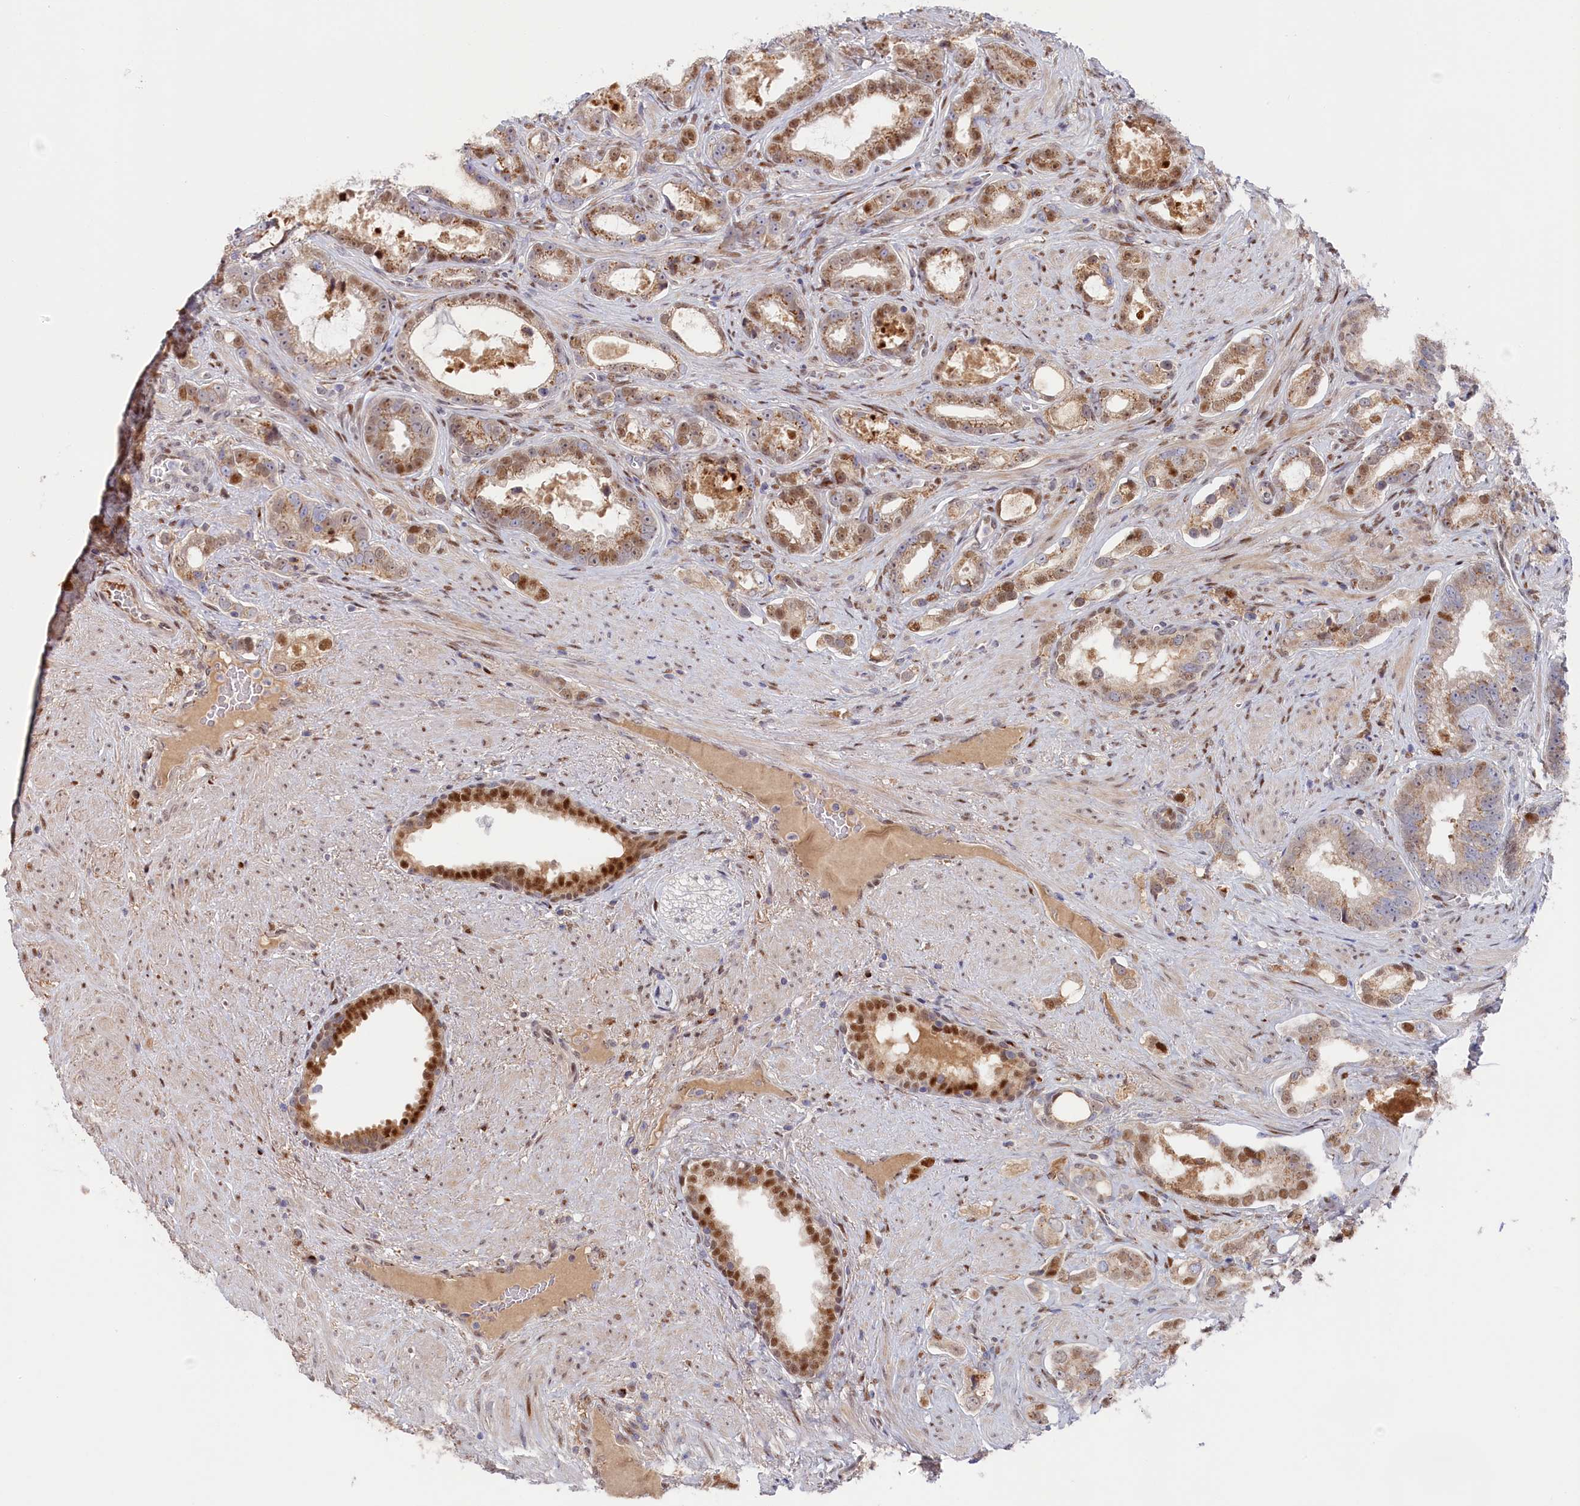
{"staining": {"intensity": "moderate", "quantity": "<25%", "location": "cytoplasmic/membranous,nuclear"}, "tissue": "prostate cancer", "cell_type": "Tumor cells", "image_type": "cancer", "snomed": [{"axis": "morphology", "description": "Adenocarcinoma, High grade"}, {"axis": "topography", "description": "Prostate"}], "caption": "Prostate high-grade adenocarcinoma was stained to show a protein in brown. There is low levels of moderate cytoplasmic/membranous and nuclear staining in about <25% of tumor cells. (Stains: DAB in brown, nuclei in blue, Microscopy: brightfield microscopy at high magnification).", "gene": "CHST12", "patient": {"sex": "male", "age": 67}}